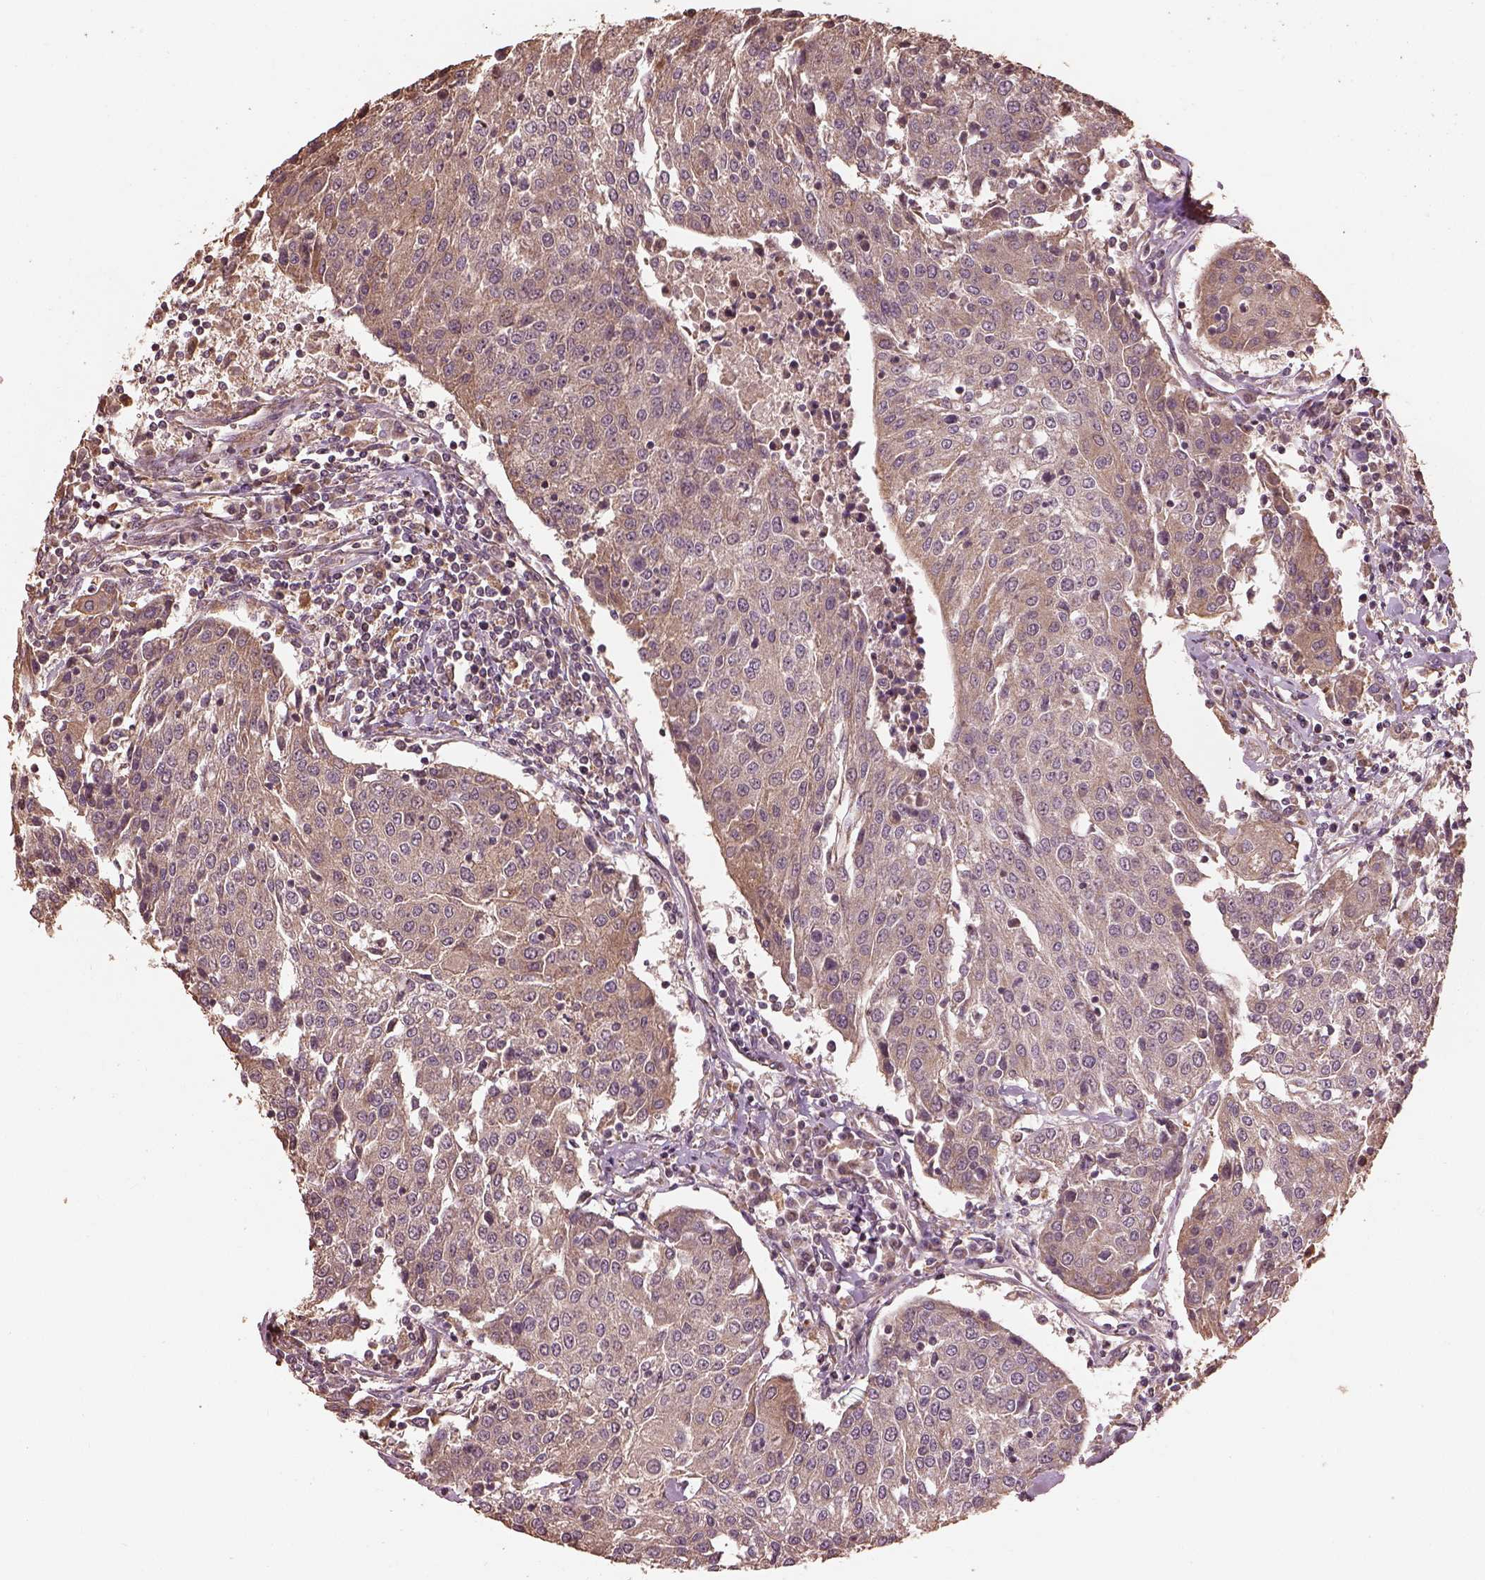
{"staining": {"intensity": "moderate", "quantity": "<25%", "location": "cytoplasmic/membranous"}, "tissue": "urothelial cancer", "cell_type": "Tumor cells", "image_type": "cancer", "snomed": [{"axis": "morphology", "description": "Urothelial carcinoma, High grade"}, {"axis": "topography", "description": "Urinary bladder"}], "caption": "IHC histopathology image of high-grade urothelial carcinoma stained for a protein (brown), which shows low levels of moderate cytoplasmic/membranous expression in approximately <25% of tumor cells.", "gene": "METTL4", "patient": {"sex": "female", "age": 85}}